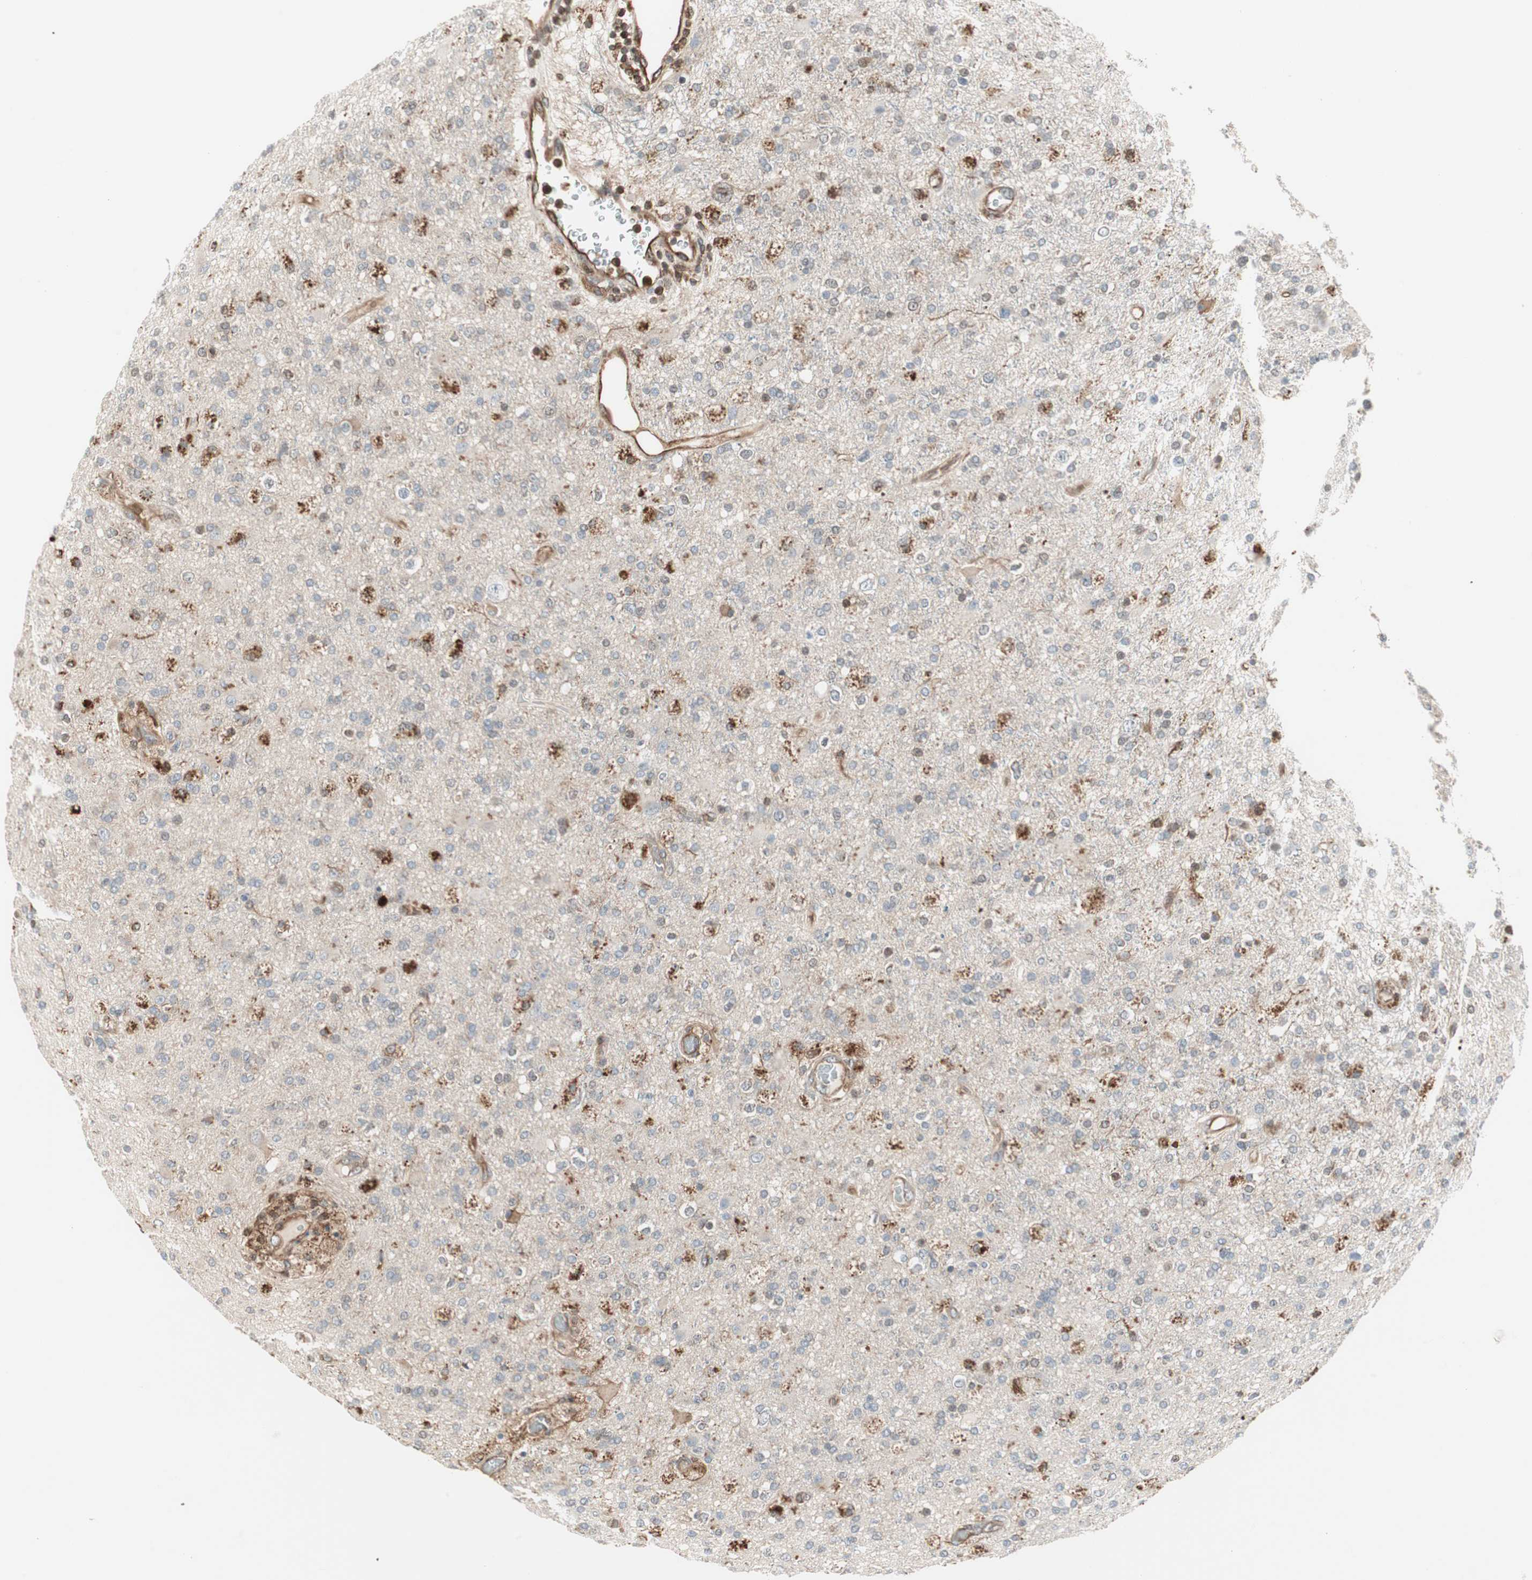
{"staining": {"intensity": "weak", "quantity": "<25%", "location": "cytoplasmic/membranous"}, "tissue": "glioma", "cell_type": "Tumor cells", "image_type": "cancer", "snomed": [{"axis": "morphology", "description": "Glioma, malignant, High grade"}, {"axis": "topography", "description": "Brain"}], "caption": "Micrograph shows no protein staining in tumor cells of malignant glioma (high-grade) tissue. (DAB (3,3'-diaminobenzidine) immunohistochemistry (IHC) with hematoxylin counter stain).", "gene": "MAD2L2", "patient": {"sex": "male", "age": 33}}